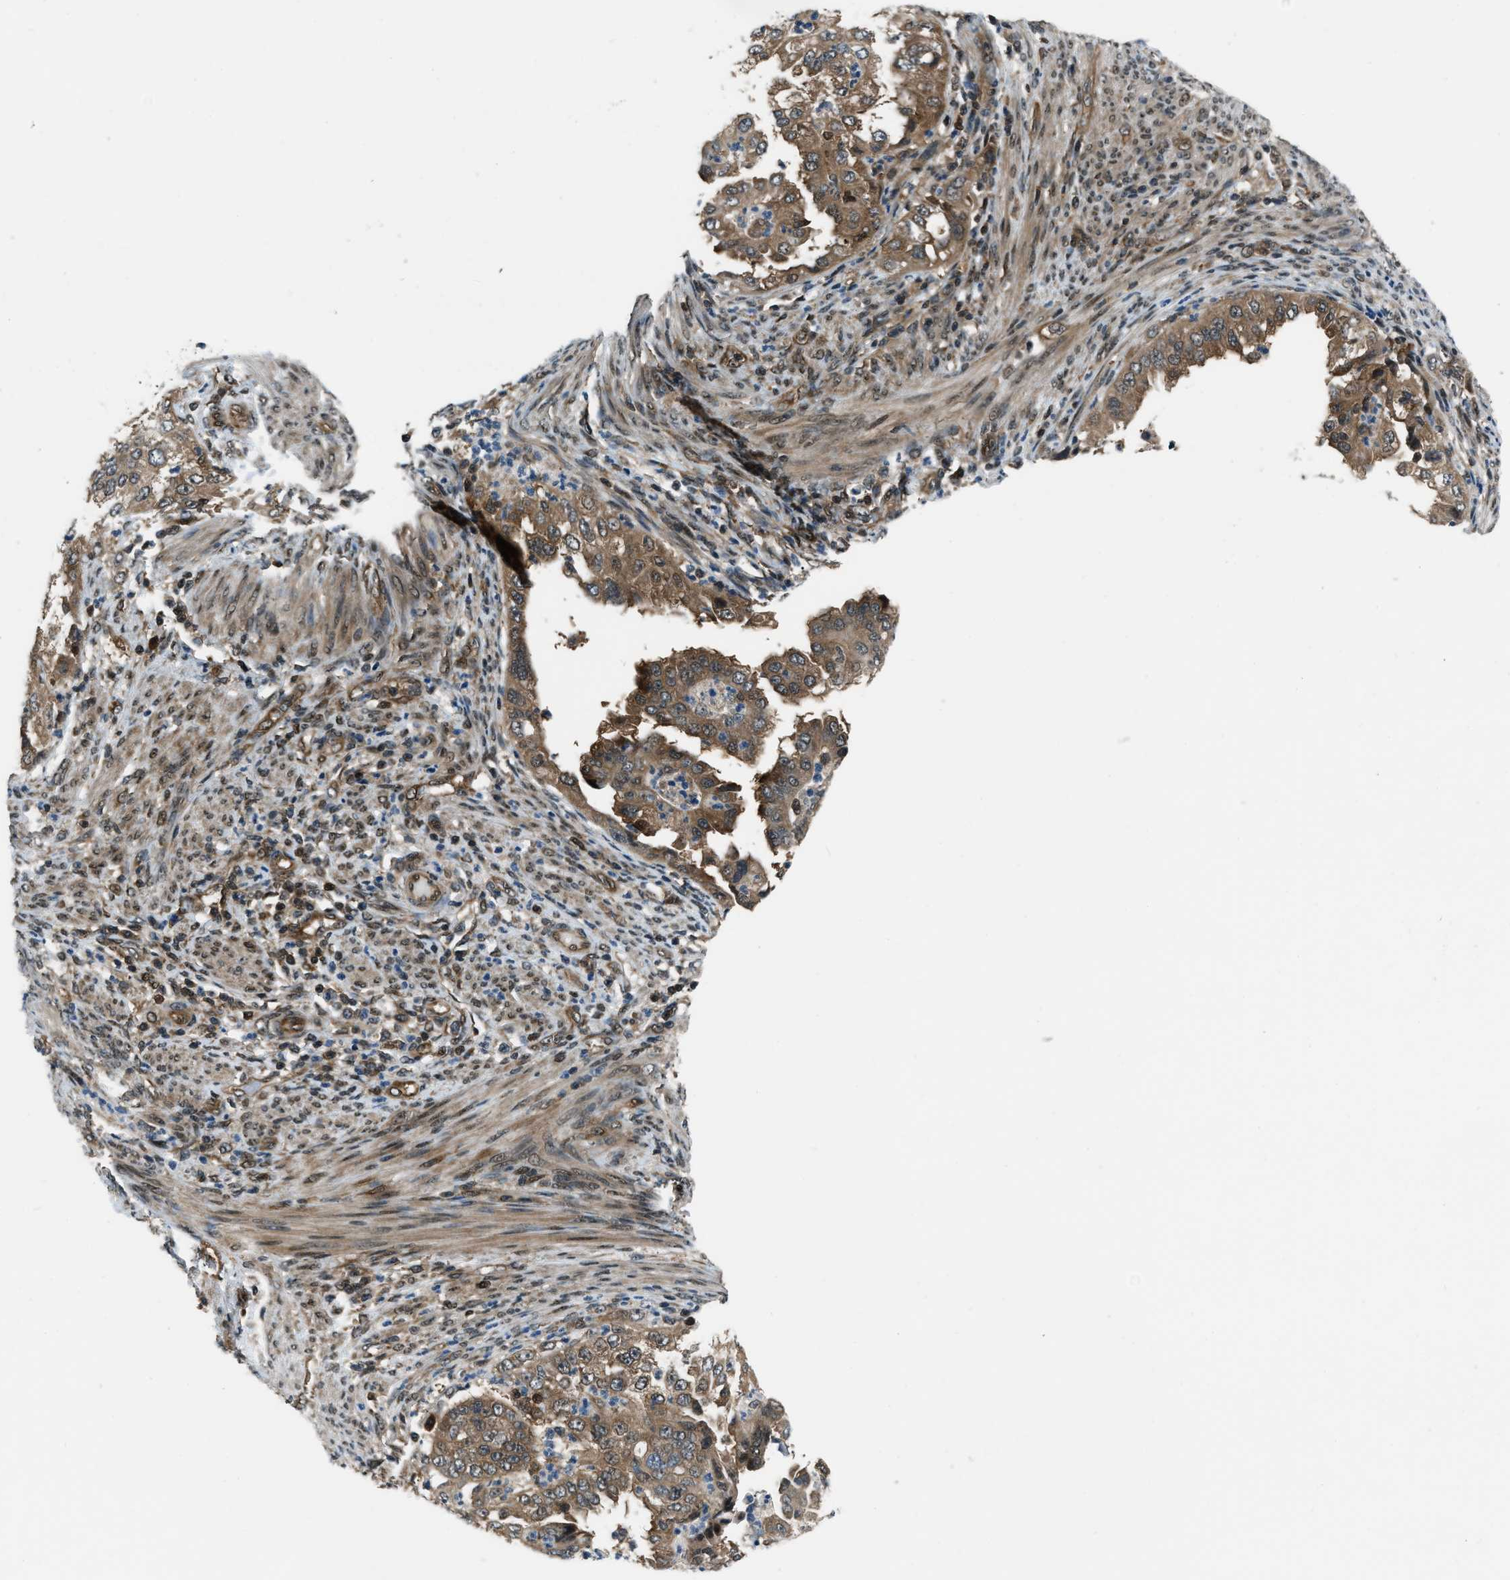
{"staining": {"intensity": "moderate", "quantity": ">75%", "location": "cytoplasmic/membranous"}, "tissue": "endometrial cancer", "cell_type": "Tumor cells", "image_type": "cancer", "snomed": [{"axis": "morphology", "description": "Adenocarcinoma, NOS"}, {"axis": "topography", "description": "Endometrium"}], "caption": "Adenocarcinoma (endometrial) stained with immunohistochemistry (IHC) shows moderate cytoplasmic/membranous expression in about >75% of tumor cells.", "gene": "NUDCD3", "patient": {"sex": "female", "age": 85}}